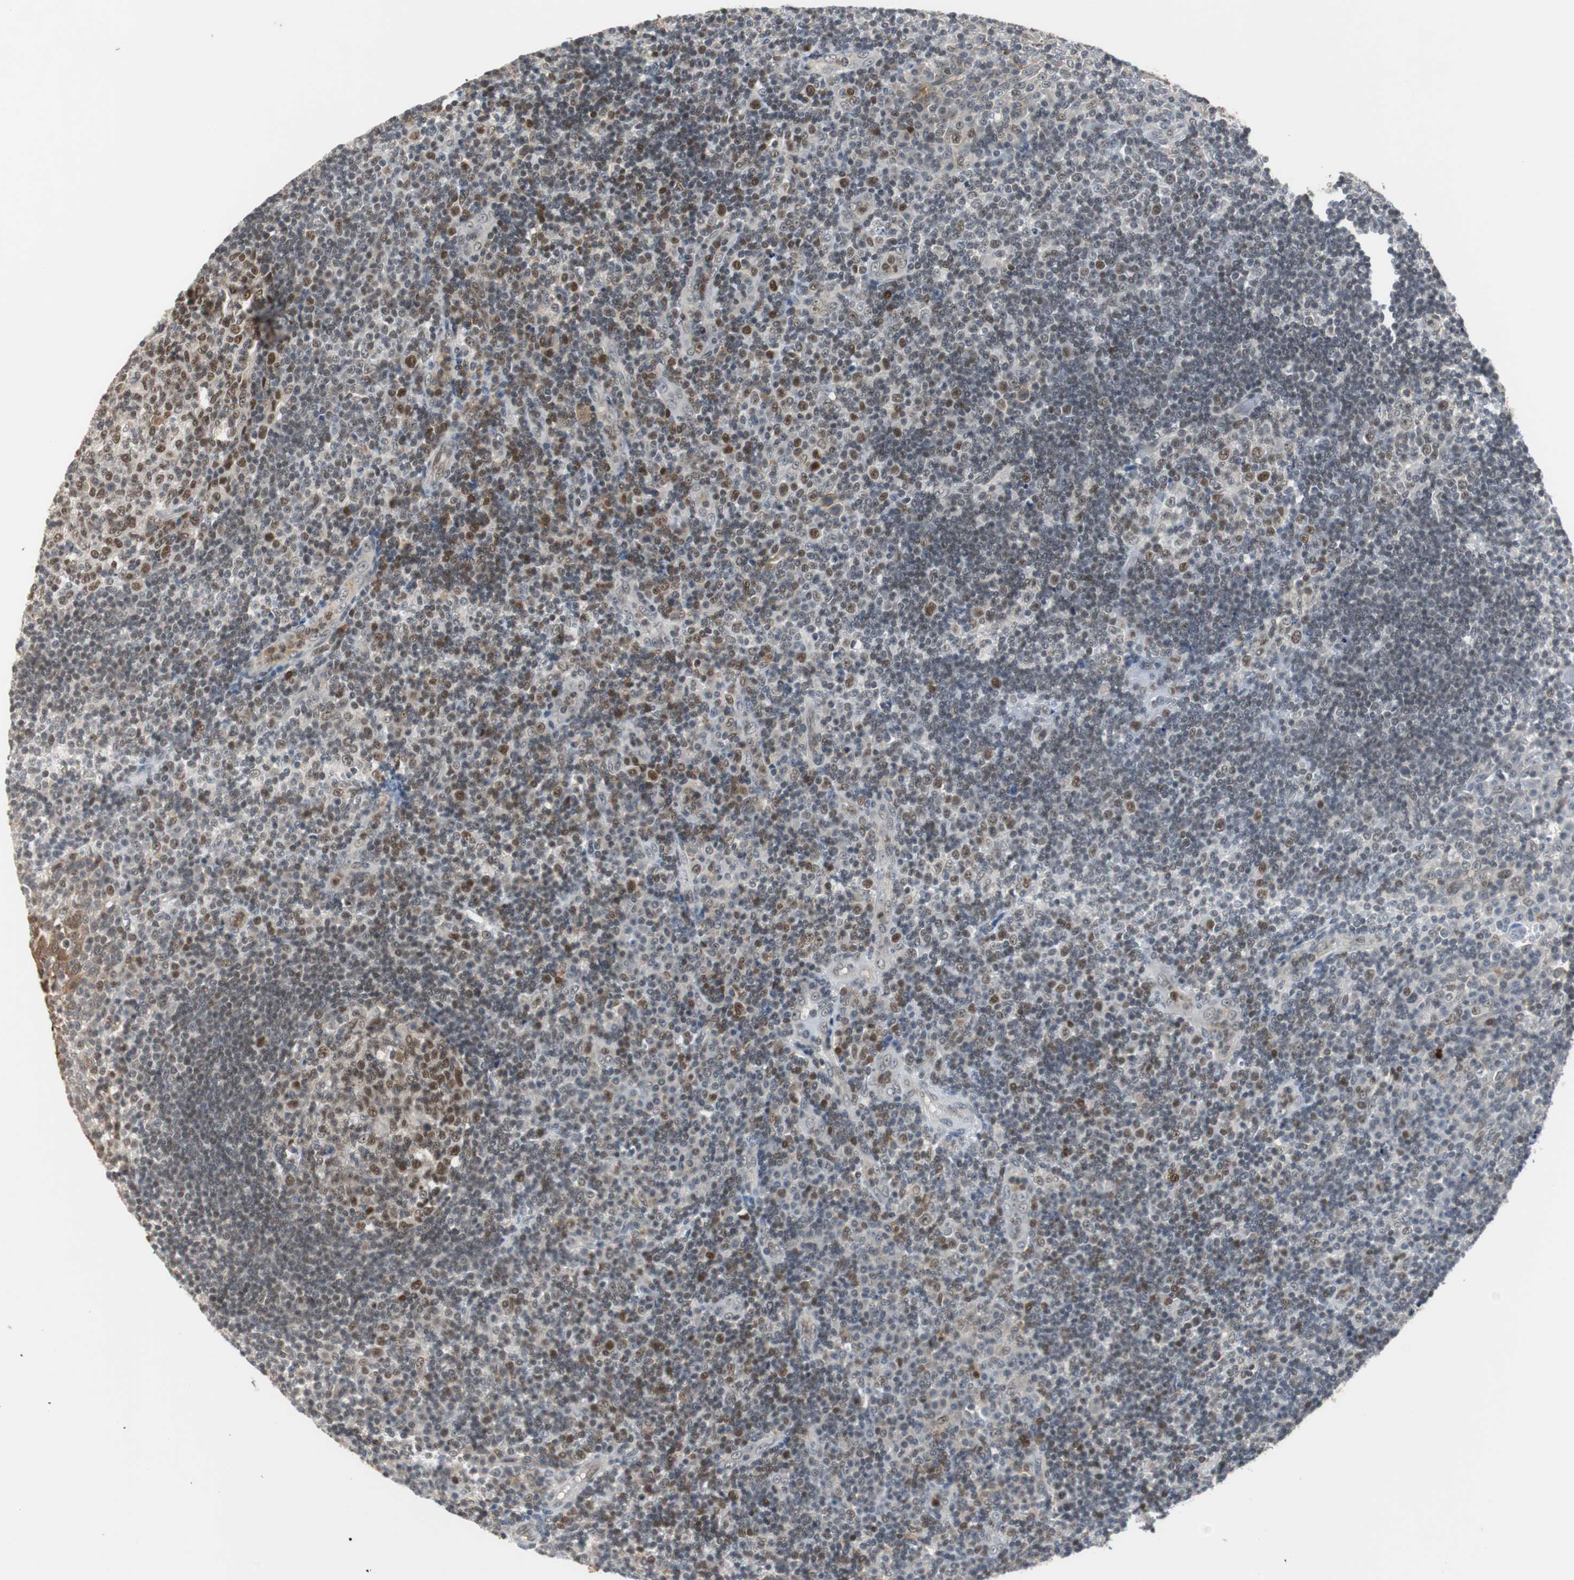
{"staining": {"intensity": "moderate", "quantity": "25%-75%", "location": "nuclear"}, "tissue": "tonsil", "cell_type": "Germinal center cells", "image_type": "normal", "snomed": [{"axis": "morphology", "description": "Normal tissue, NOS"}, {"axis": "topography", "description": "Tonsil"}], "caption": "A histopathology image of human tonsil stained for a protein reveals moderate nuclear brown staining in germinal center cells.", "gene": "SIRT1", "patient": {"sex": "female", "age": 40}}